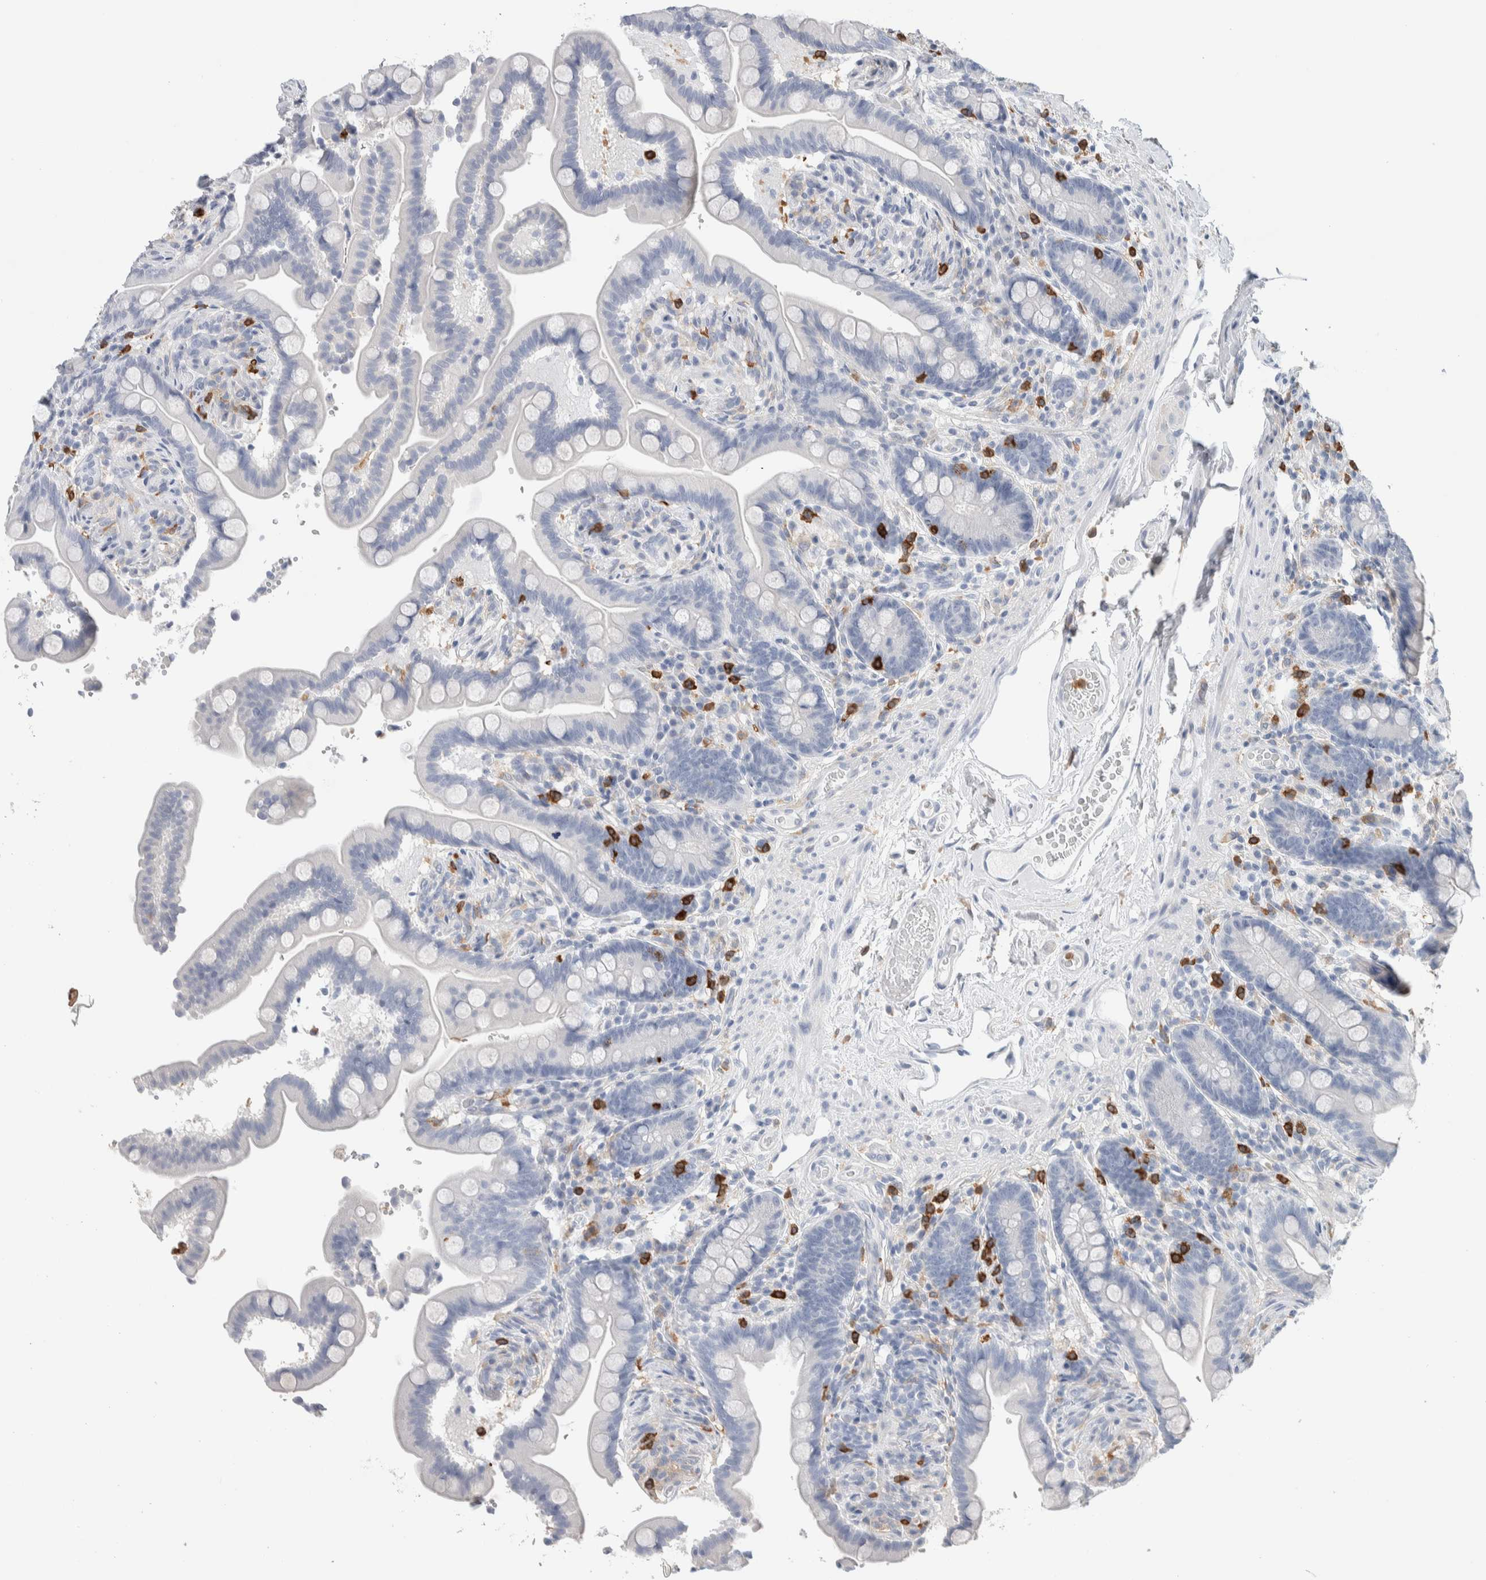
{"staining": {"intensity": "negative", "quantity": "none", "location": "none"}, "tissue": "colon", "cell_type": "Endothelial cells", "image_type": "normal", "snomed": [{"axis": "morphology", "description": "Normal tissue, NOS"}, {"axis": "topography", "description": "Smooth muscle"}, {"axis": "topography", "description": "Colon"}], "caption": "Human colon stained for a protein using IHC reveals no staining in endothelial cells.", "gene": "NCF2", "patient": {"sex": "male", "age": 73}}